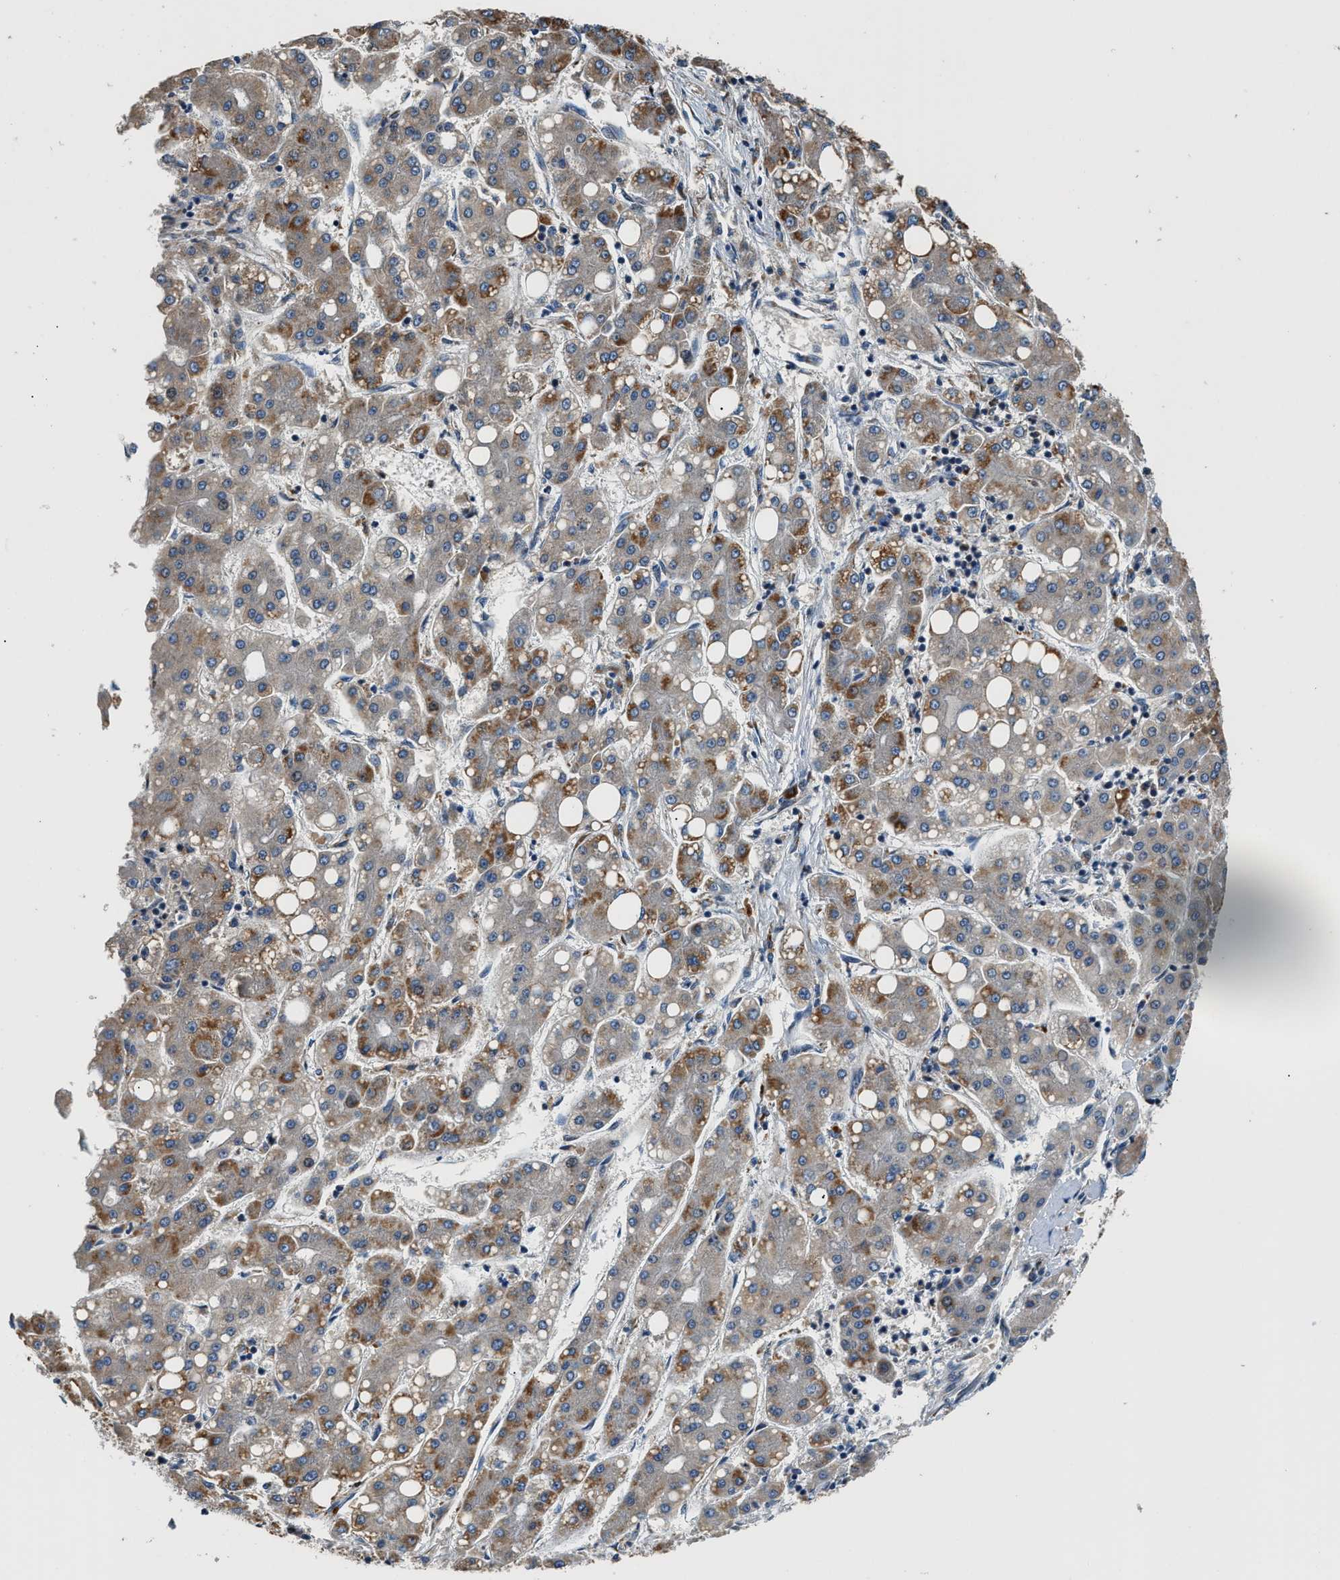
{"staining": {"intensity": "moderate", "quantity": "25%-75%", "location": "cytoplasmic/membranous"}, "tissue": "liver cancer", "cell_type": "Tumor cells", "image_type": "cancer", "snomed": [{"axis": "morphology", "description": "Carcinoma, Hepatocellular, NOS"}, {"axis": "topography", "description": "Liver"}], "caption": "Protein expression analysis of human liver cancer (hepatocellular carcinoma) reveals moderate cytoplasmic/membranous staining in approximately 25%-75% of tumor cells.", "gene": "FUT8", "patient": {"sex": "male", "age": 65}}